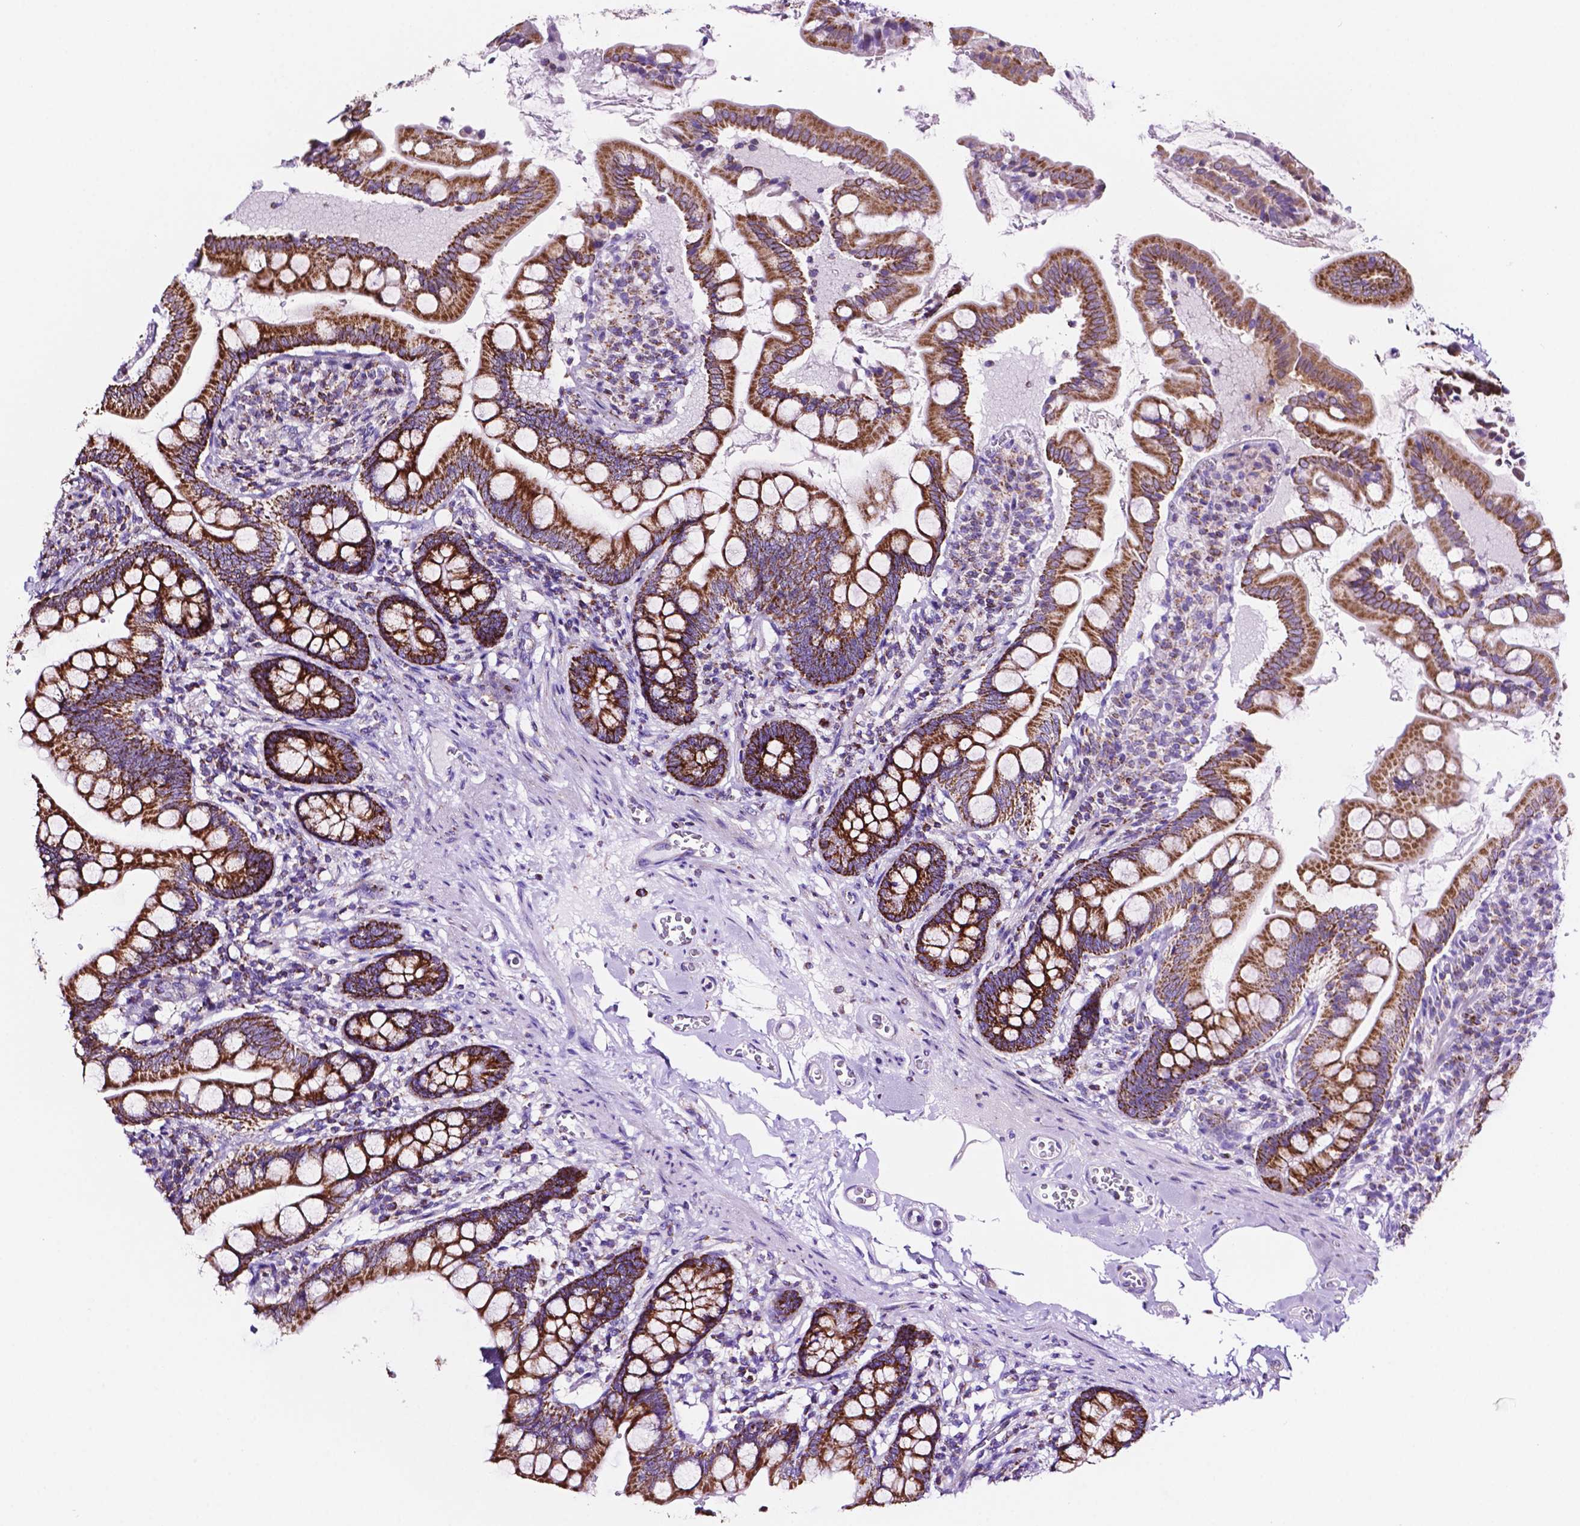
{"staining": {"intensity": "strong", "quantity": ">75%", "location": "cytoplasmic/membranous"}, "tissue": "small intestine", "cell_type": "Glandular cells", "image_type": "normal", "snomed": [{"axis": "morphology", "description": "Normal tissue, NOS"}, {"axis": "topography", "description": "Small intestine"}], "caption": "About >75% of glandular cells in benign human small intestine demonstrate strong cytoplasmic/membranous protein expression as visualized by brown immunohistochemical staining.", "gene": "GDPD5", "patient": {"sex": "female", "age": 56}}